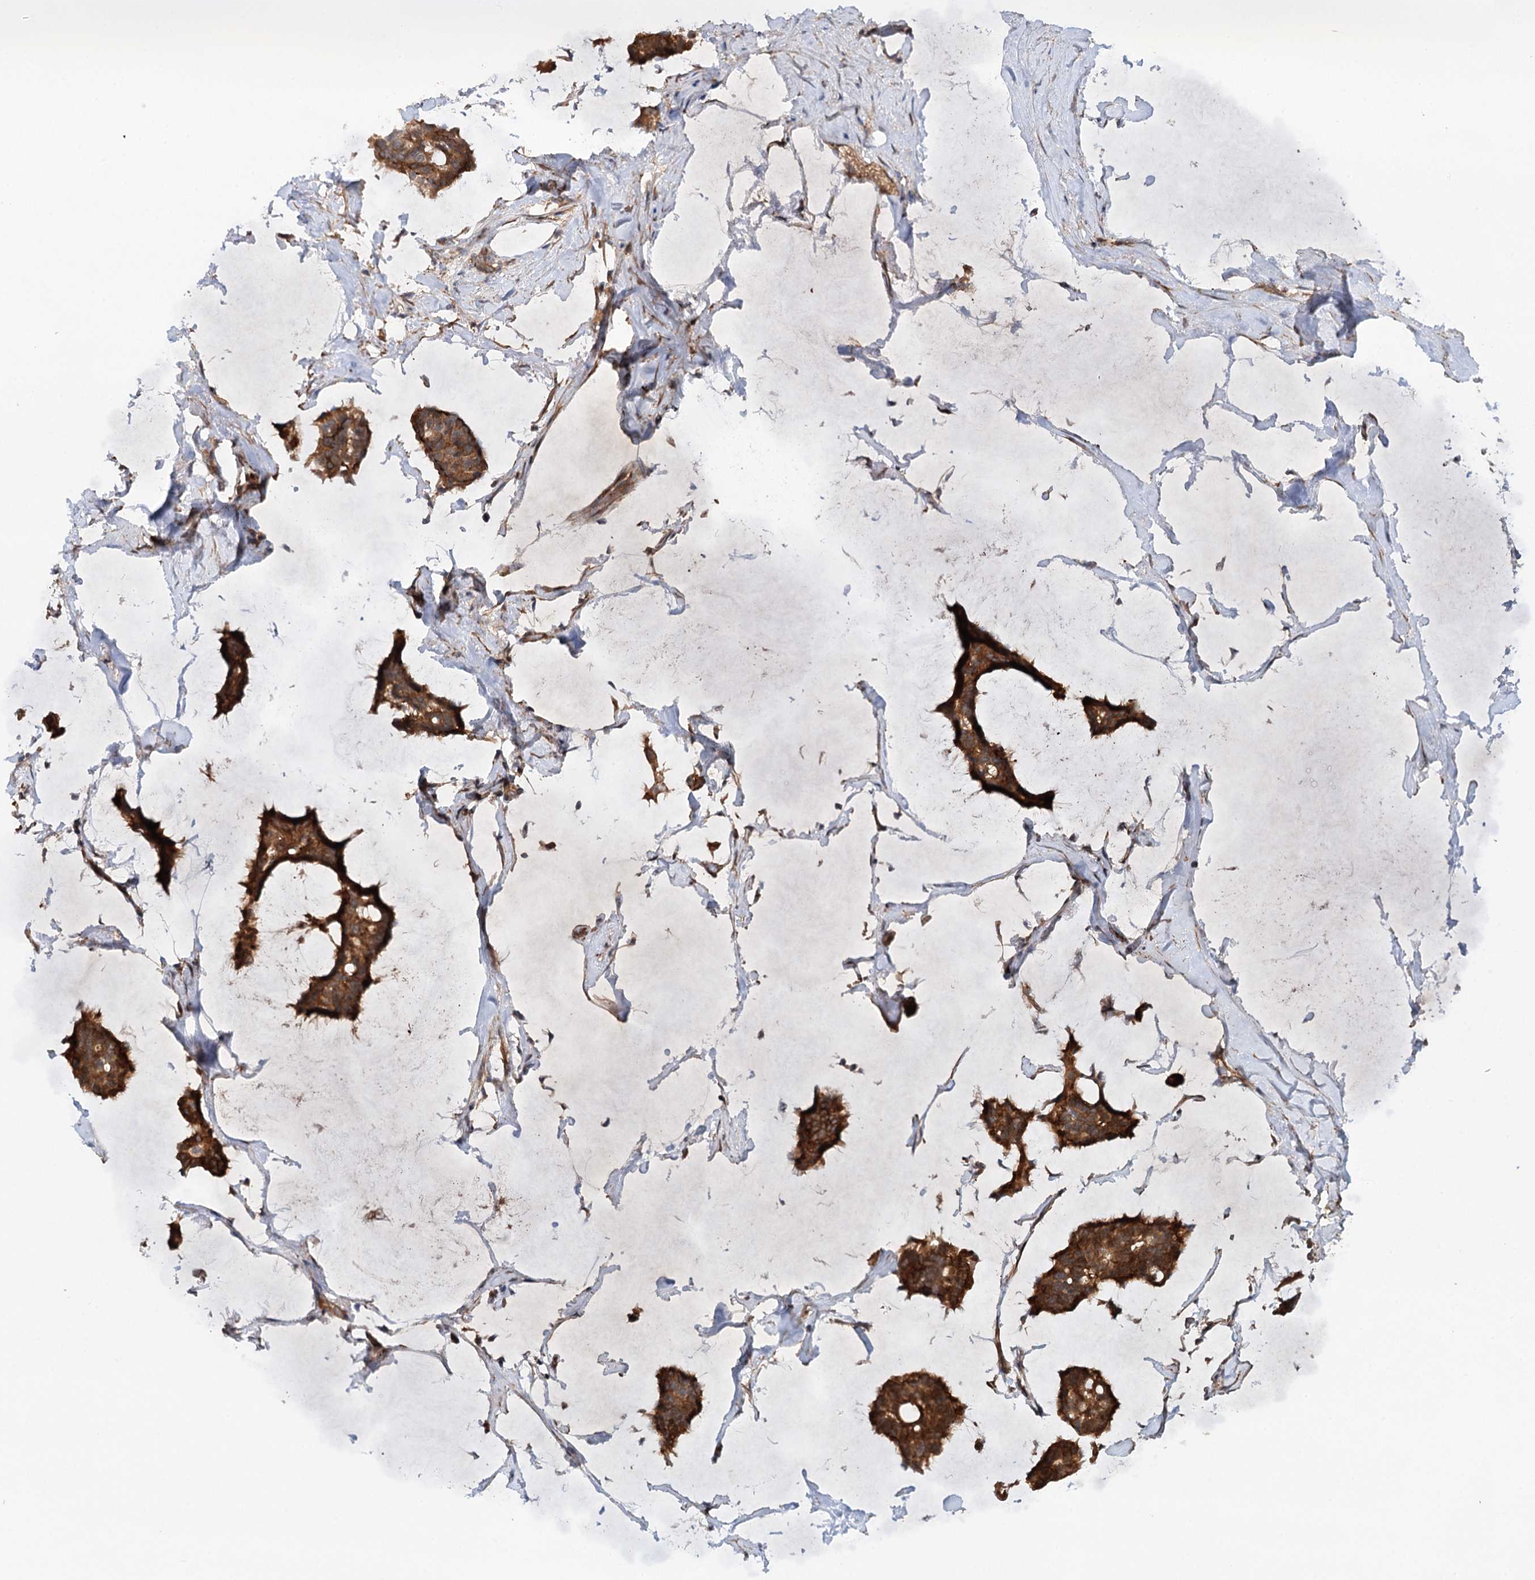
{"staining": {"intensity": "strong", "quantity": ">75%", "location": "cytoplasmic/membranous"}, "tissue": "breast cancer", "cell_type": "Tumor cells", "image_type": "cancer", "snomed": [{"axis": "morphology", "description": "Duct carcinoma"}, {"axis": "topography", "description": "Breast"}], "caption": "Approximately >75% of tumor cells in breast infiltrating ductal carcinoma exhibit strong cytoplasmic/membranous protein staining as visualized by brown immunohistochemical staining.", "gene": "ADGRG4", "patient": {"sex": "female", "age": 93}}